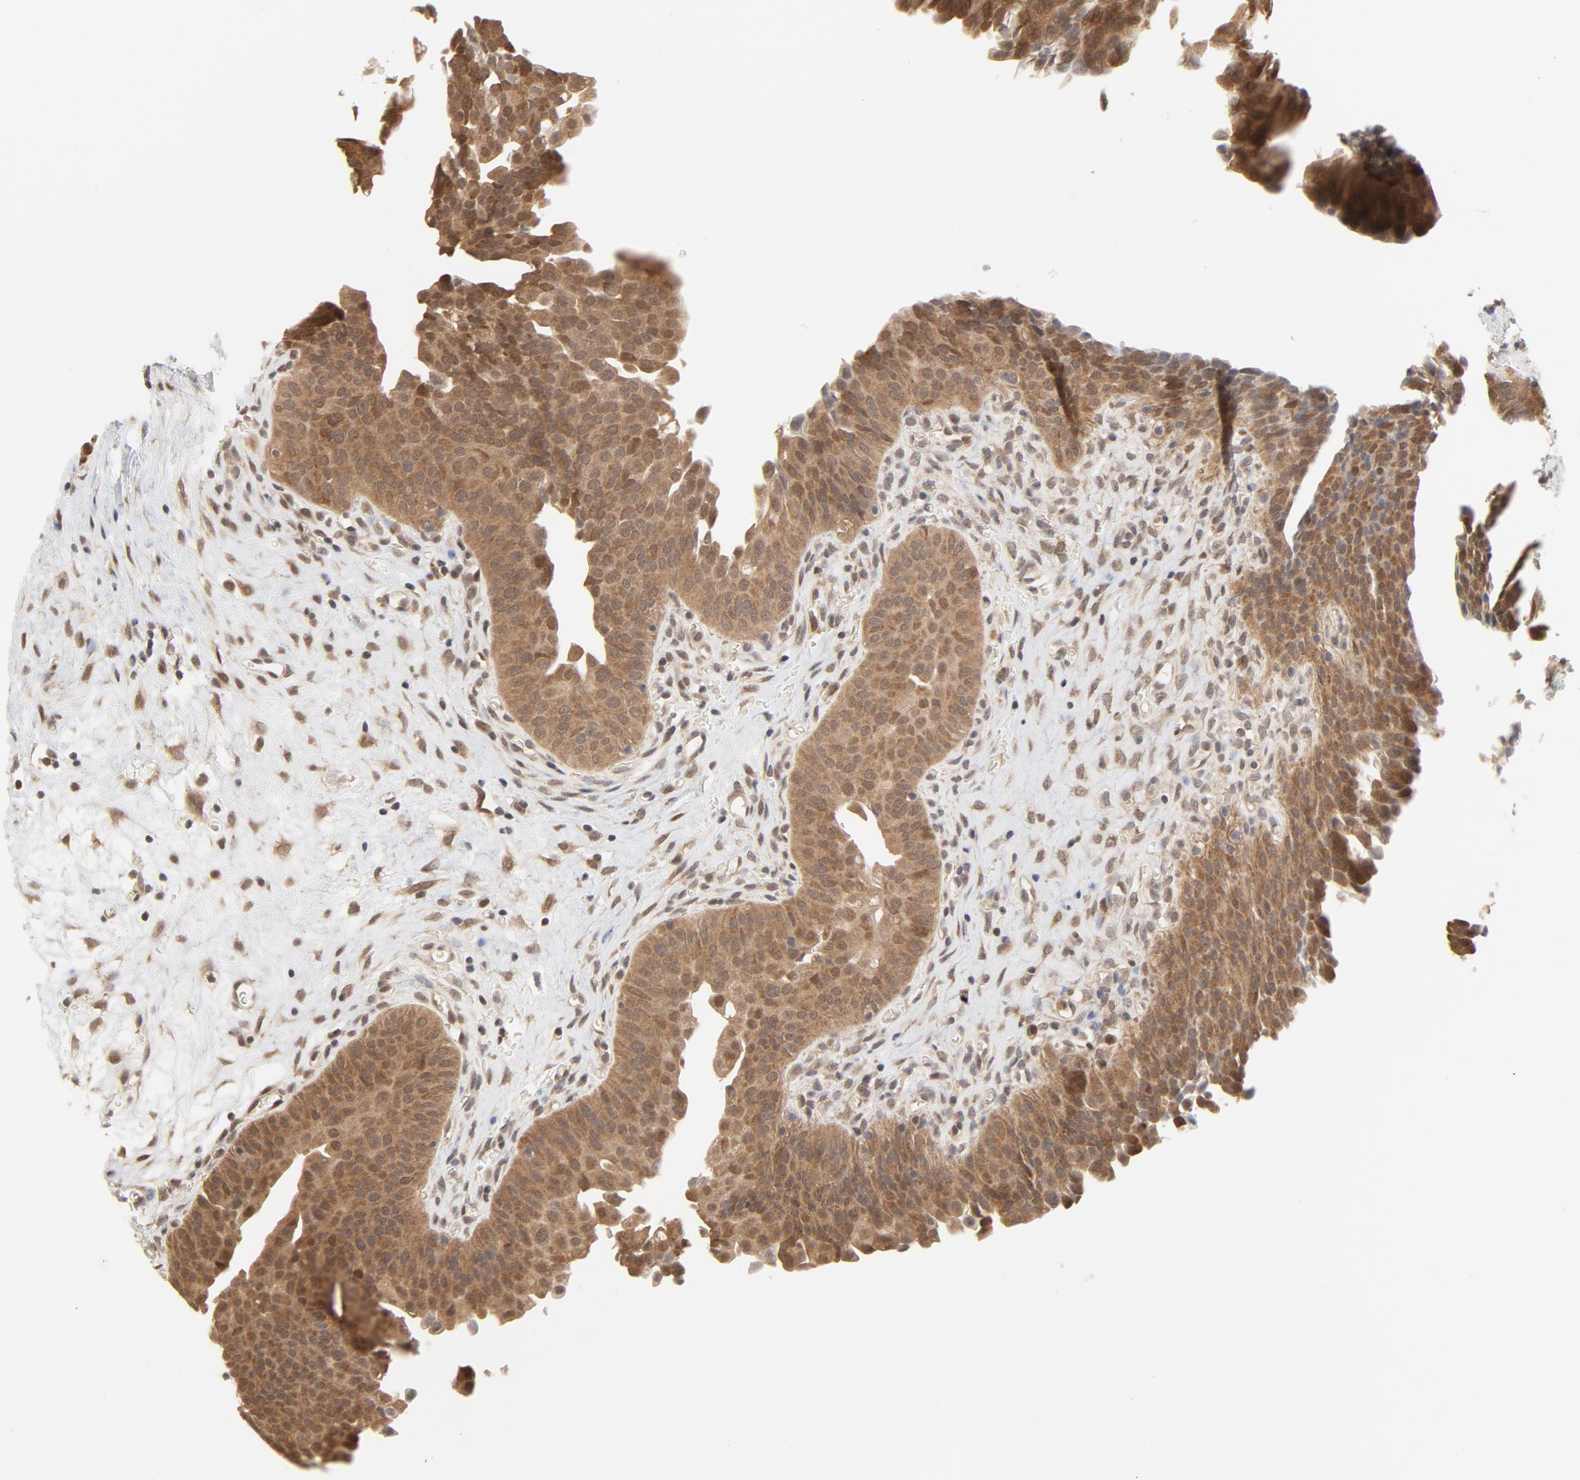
{"staining": {"intensity": "moderate", "quantity": ">75%", "location": "cytoplasmic/membranous,nuclear"}, "tissue": "urinary bladder", "cell_type": "Urothelial cells", "image_type": "normal", "snomed": [{"axis": "morphology", "description": "Normal tissue, NOS"}, {"axis": "morphology", "description": "Dysplasia, NOS"}, {"axis": "topography", "description": "Urinary bladder"}], "caption": "Brown immunohistochemical staining in unremarkable human urinary bladder exhibits moderate cytoplasmic/membranous,nuclear staining in approximately >75% of urothelial cells.", "gene": "NEDD8", "patient": {"sex": "male", "age": 35}}